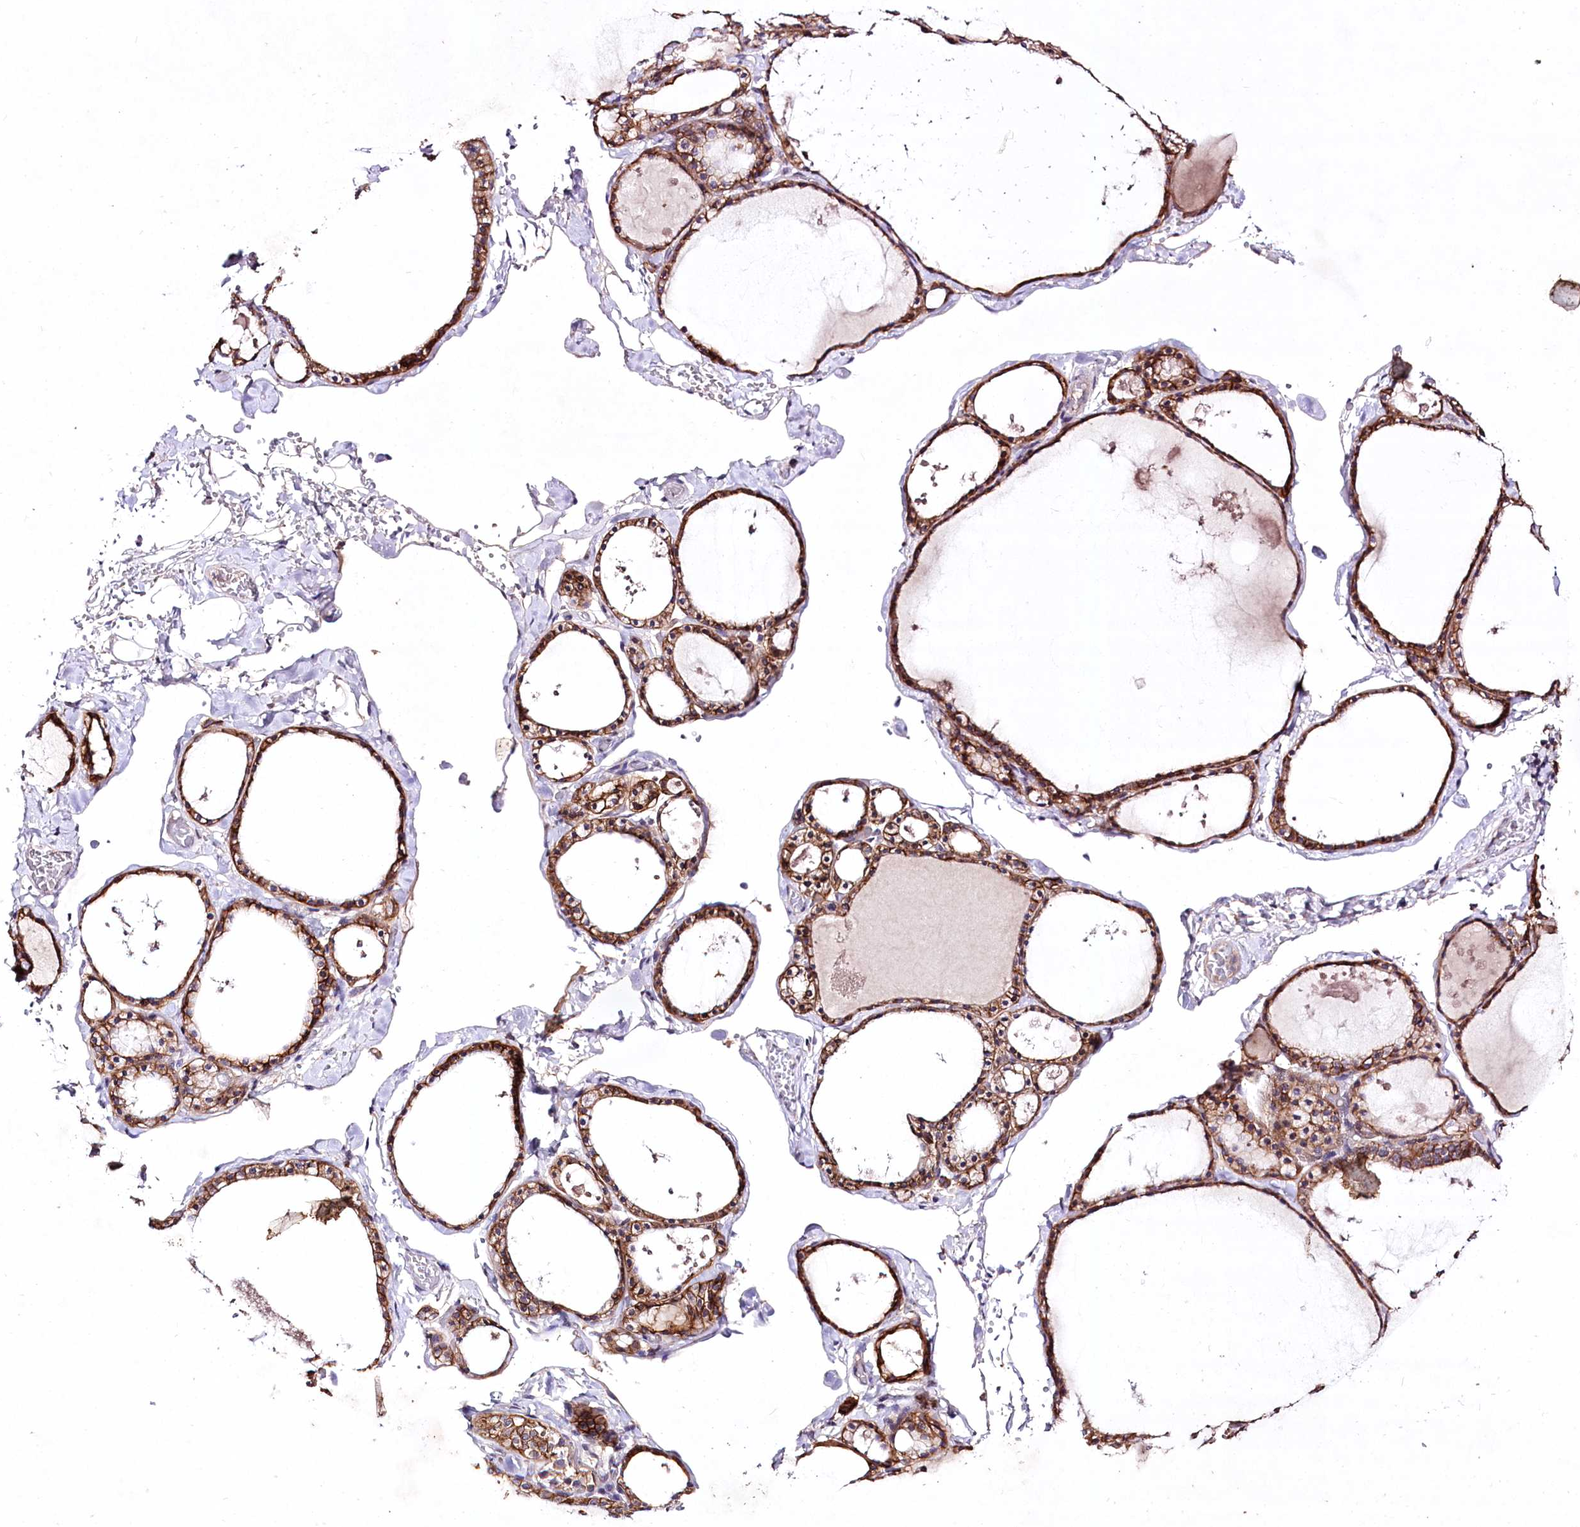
{"staining": {"intensity": "strong", "quantity": "25%-75%", "location": "cytoplasmic/membranous"}, "tissue": "thyroid gland", "cell_type": "Glandular cells", "image_type": "normal", "snomed": [{"axis": "morphology", "description": "Normal tissue, NOS"}, {"axis": "topography", "description": "Thyroid gland"}], "caption": "Benign thyroid gland displays strong cytoplasmic/membranous staining in about 25%-75% of glandular cells, visualized by immunohistochemistry.", "gene": "ENPP1", "patient": {"sex": "male", "age": 56}}